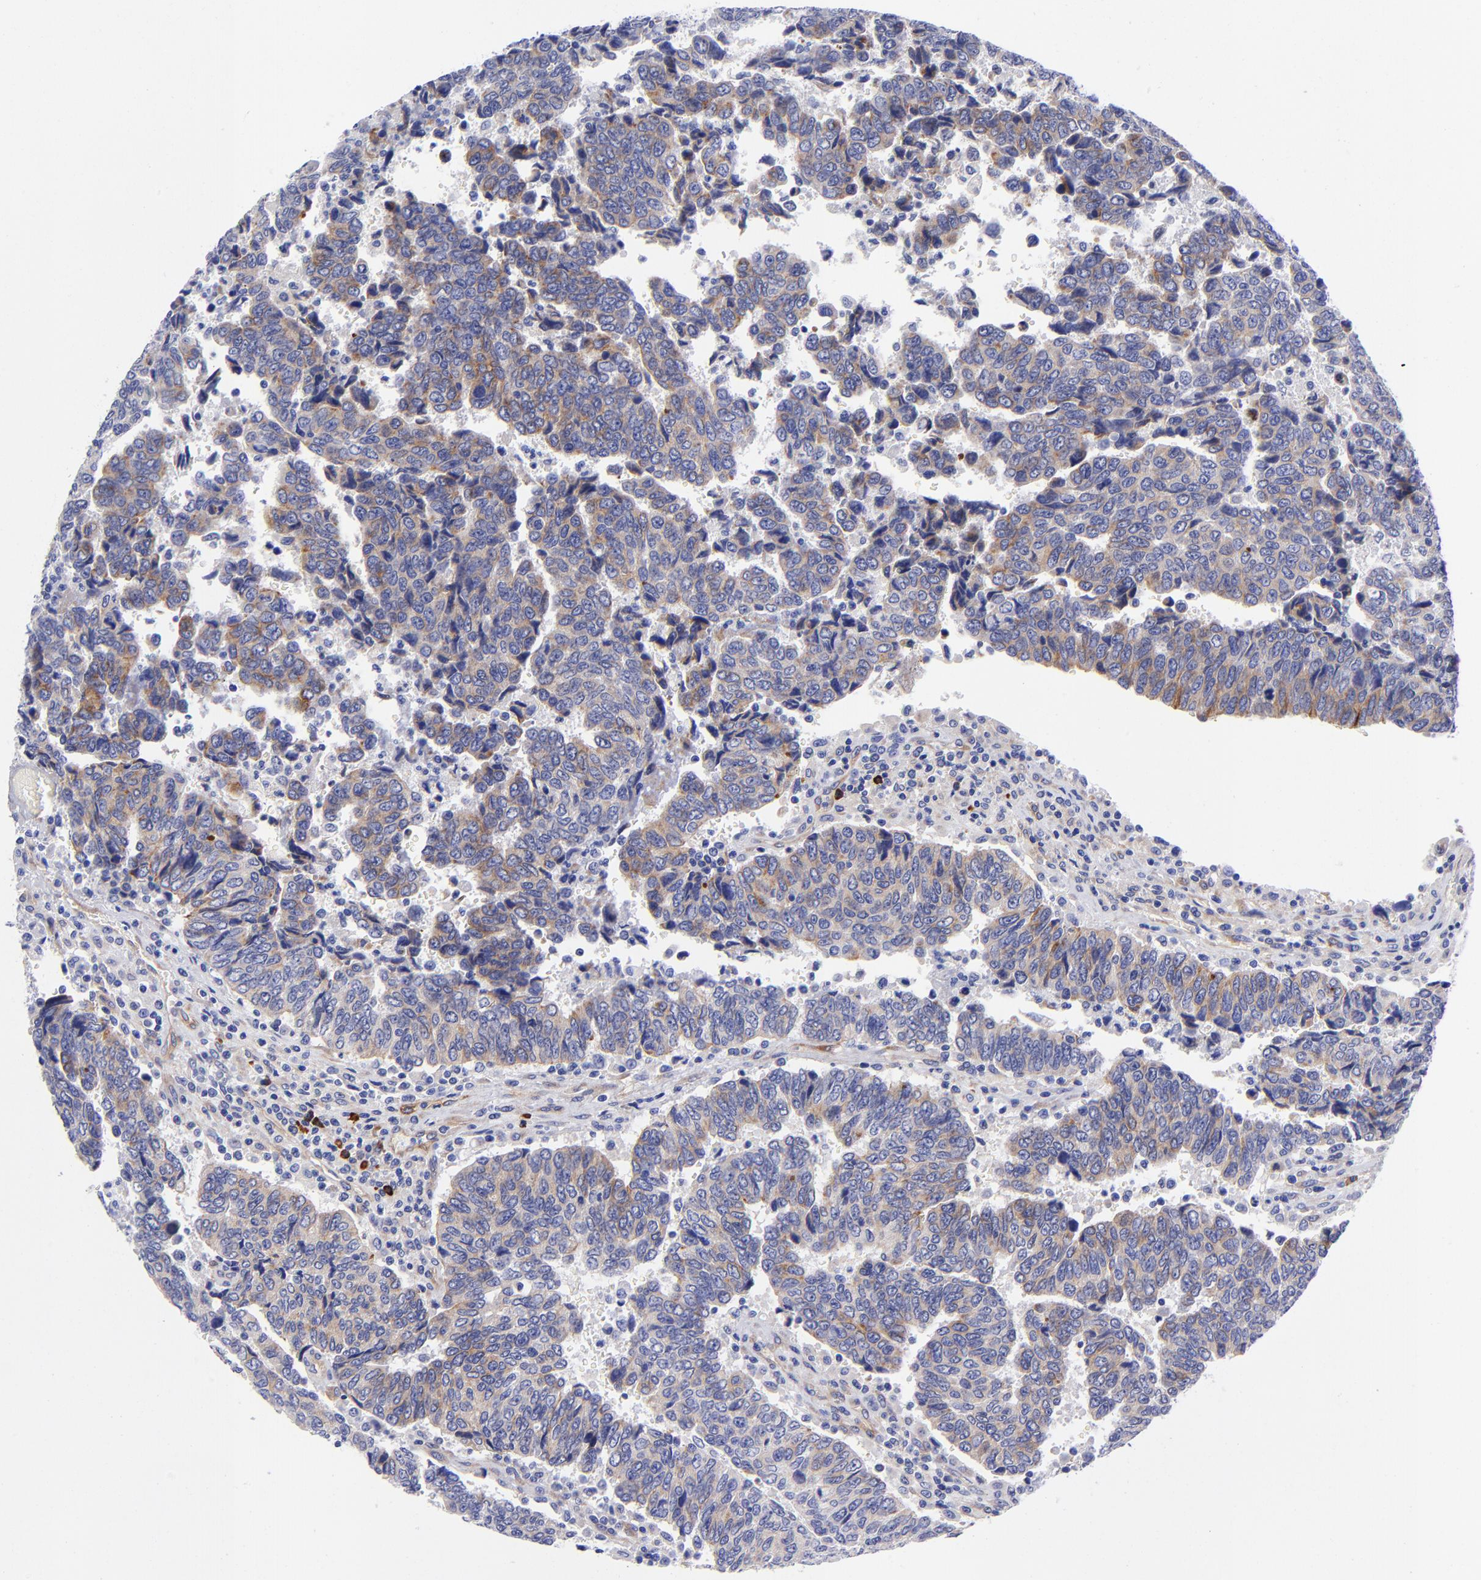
{"staining": {"intensity": "moderate", "quantity": "25%-75%", "location": "cytoplasmic/membranous"}, "tissue": "urothelial cancer", "cell_type": "Tumor cells", "image_type": "cancer", "snomed": [{"axis": "morphology", "description": "Urothelial carcinoma, High grade"}, {"axis": "topography", "description": "Urinary bladder"}], "caption": "Immunohistochemistry staining of urothelial carcinoma (high-grade), which shows medium levels of moderate cytoplasmic/membranous positivity in approximately 25%-75% of tumor cells indicating moderate cytoplasmic/membranous protein staining. The staining was performed using DAB (brown) for protein detection and nuclei were counterstained in hematoxylin (blue).", "gene": "PPFIBP1", "patient": {"sex": "male", "age": 86}}